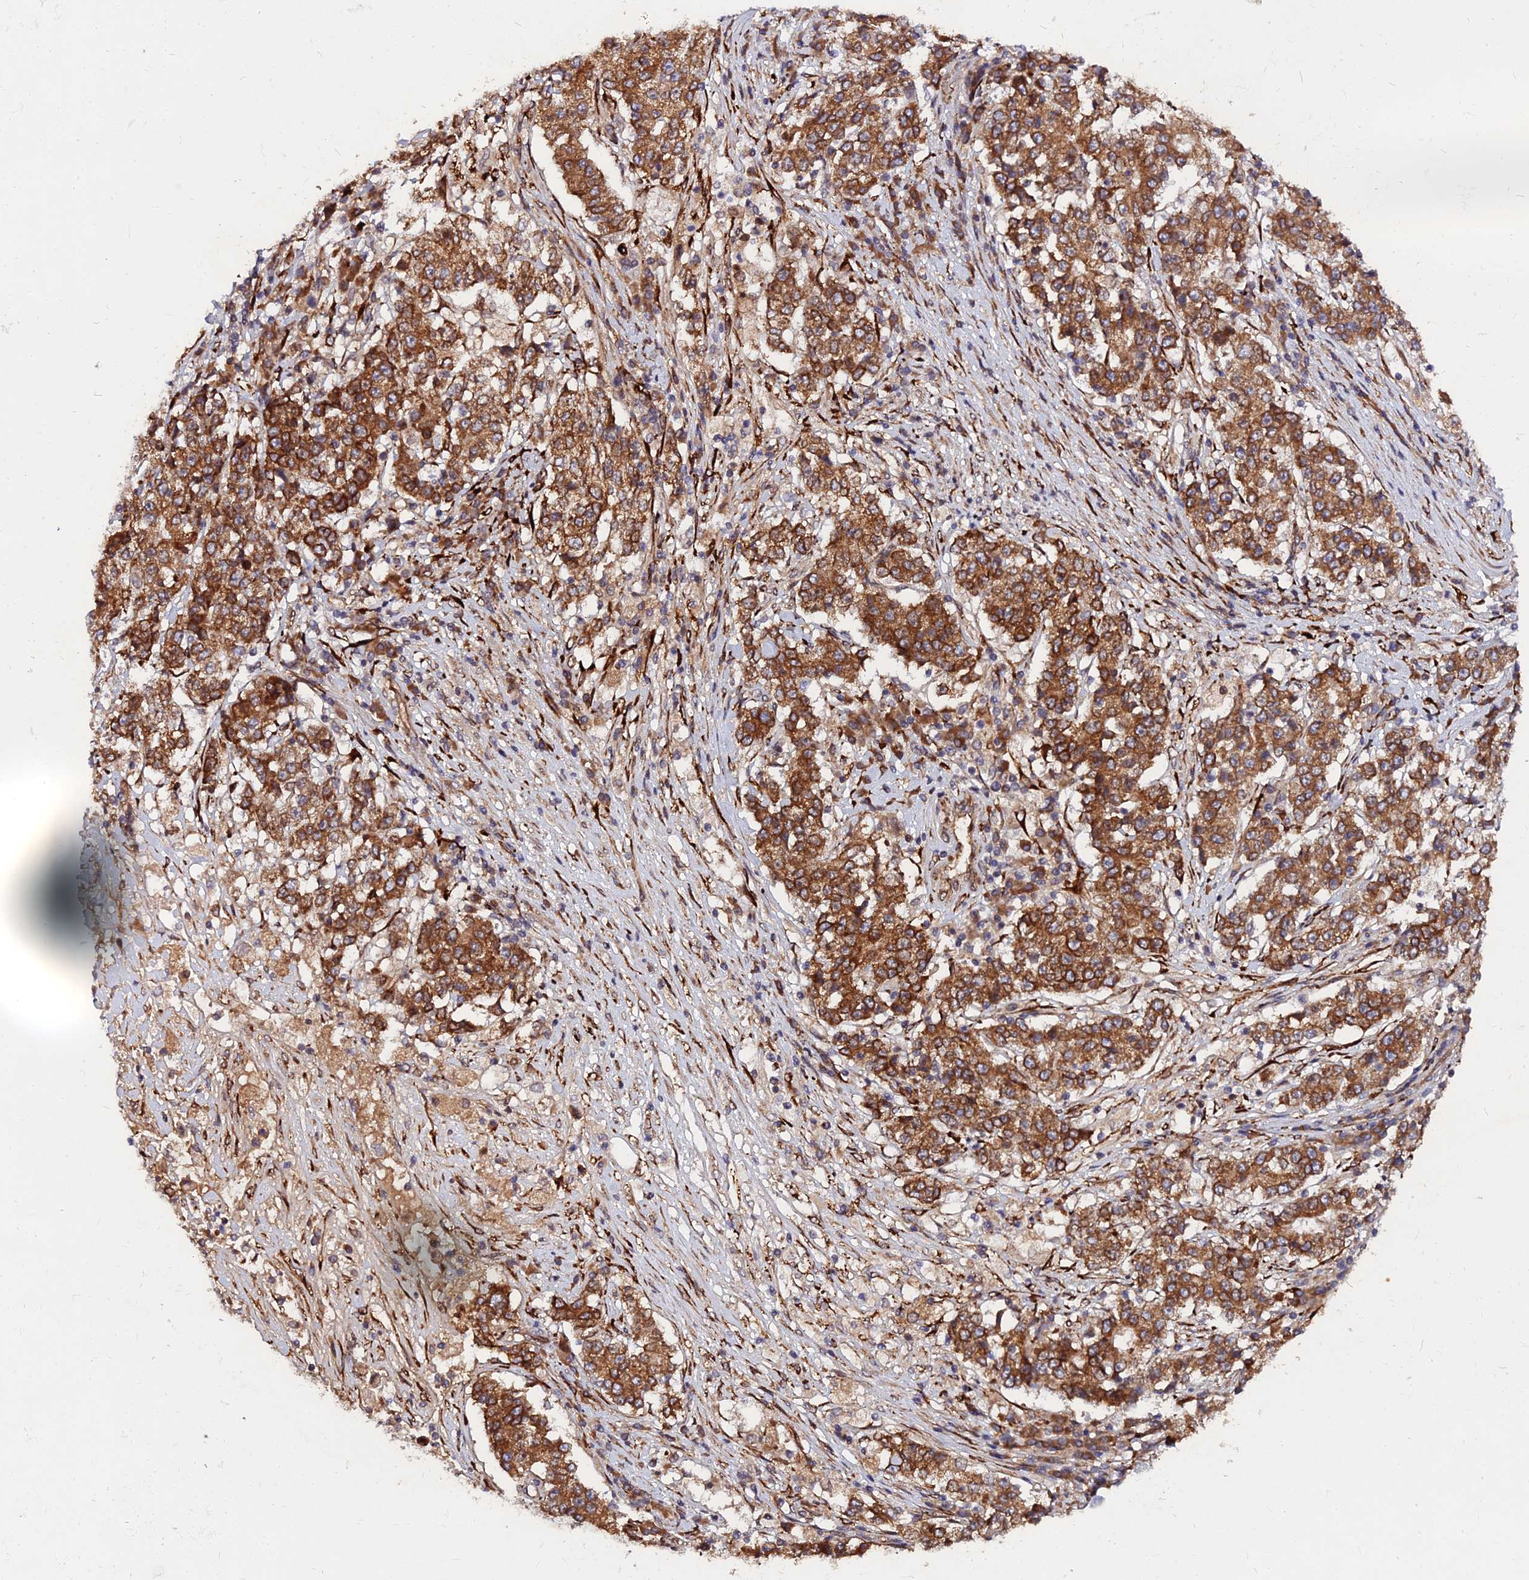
{"staining": {"intensity": "strong", "quantity": ">75%", "location": "cytoplasmic/membranous"}, "tissue": "stomach cancer", "cell_type": "Tumor cells", "image_type": "cancer", "snomed": [{"axis": "morphology", "description": "Adenocarcinoma, NOS"}, {"axis": "topography", "description": "Stomach"}], "caption": "Adenocarcinoma (stomach) stained for a protein demonstrates strong cytoplasmic/membranous positivity in tumor cells.", "gene": "PDE4D", "patient": {"sex": "male", "age": 59}}